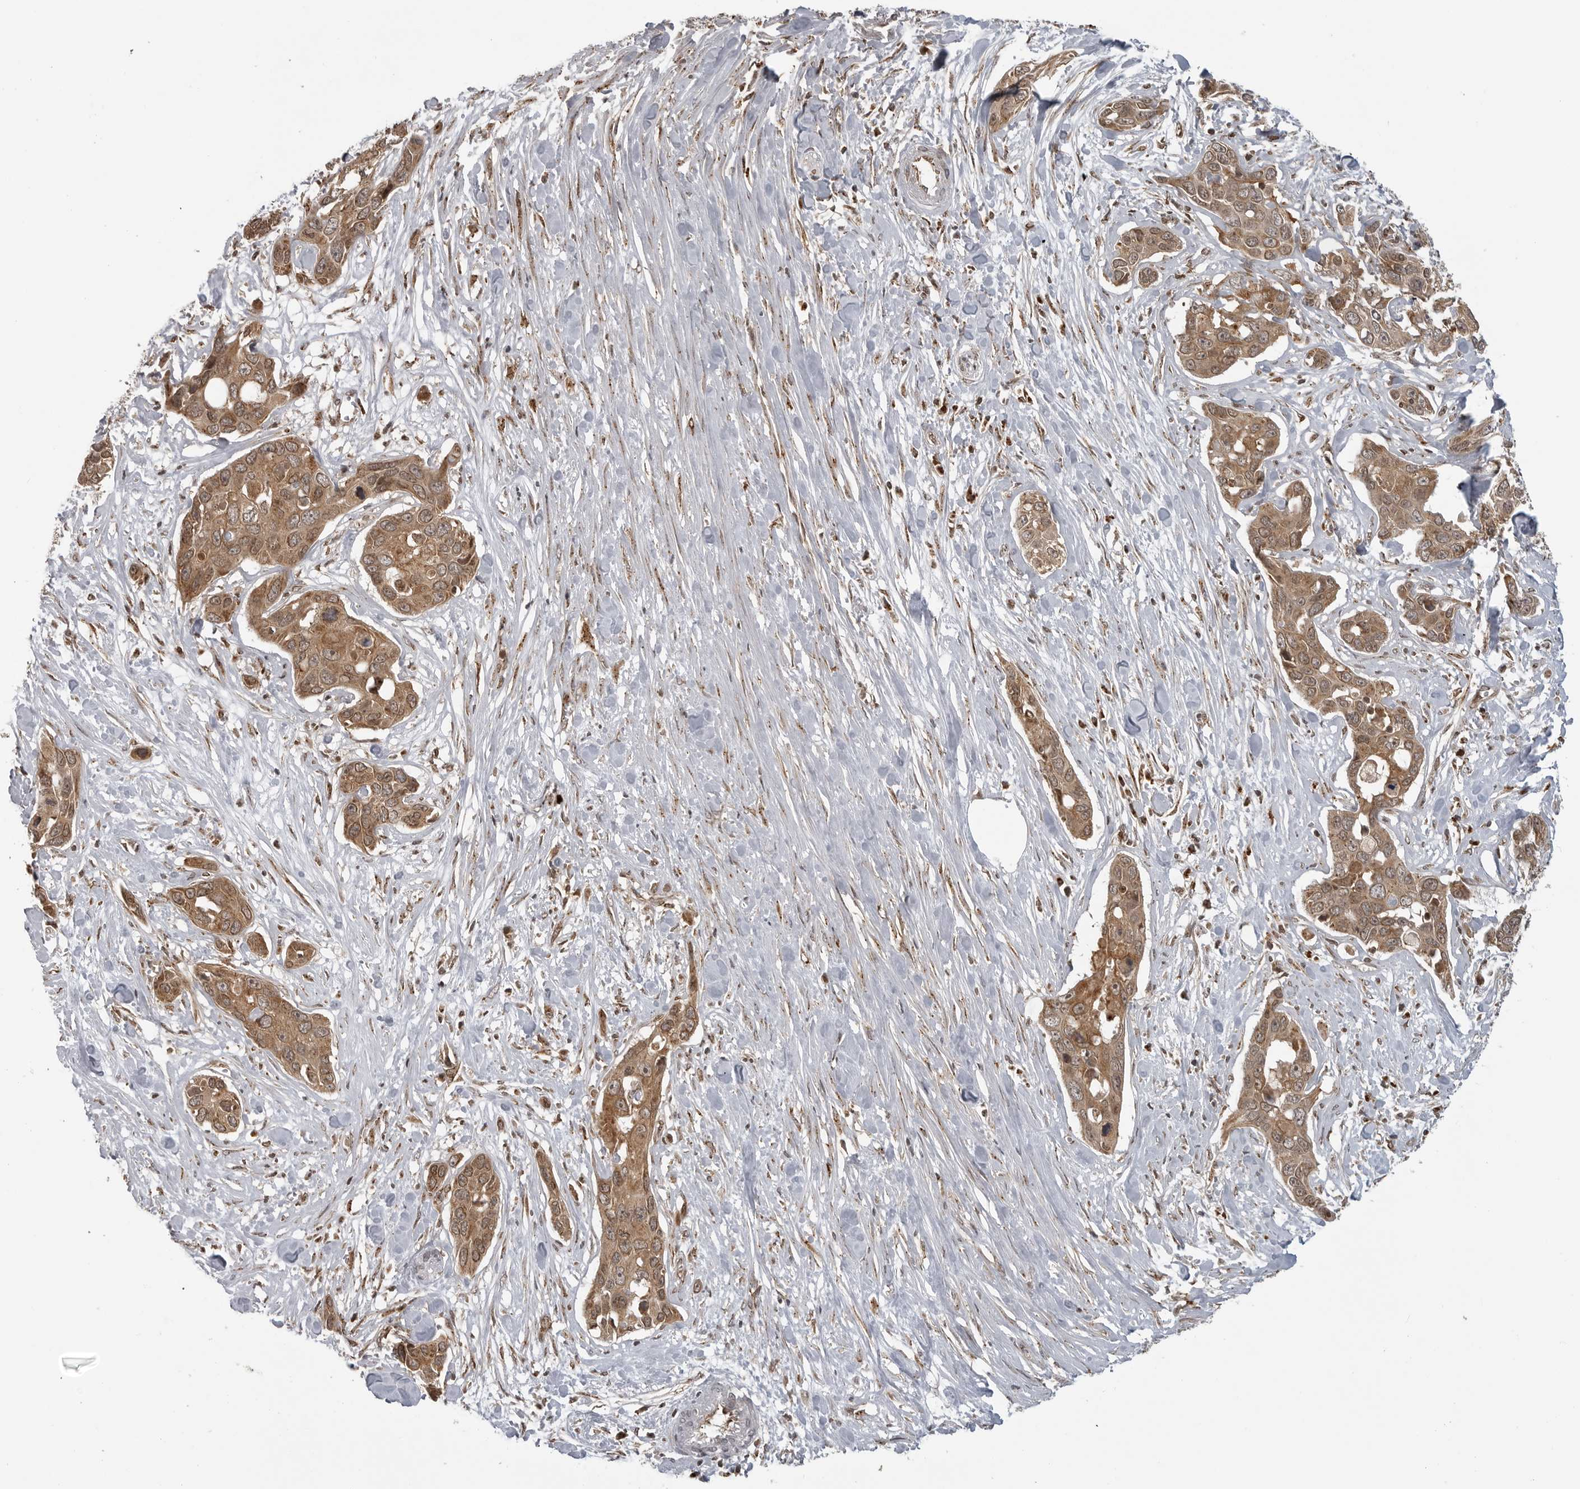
{"staining": {"intensity": "weak", "quantity": ">75%", "location": "cytoplasmic/membranous,nuclear"}, "tissue": "pancreatic cancer", "cell_type": "Tumor cells", "image_type": "cancer", "snomed": [{"axis": "morphology", "description": "Adenocarcinoma, NOS"}, {"axis": "topography", "description": "Pancreas"}], "caption": "This is an image of IHC staining of pancreatic cancer (adenocarcinoma), which shows weak staining in the cytoplasmic/membranous and nuclear of tumor cells.", "gene": "COPA", "patient": {"sex": "female", "age": 60}}